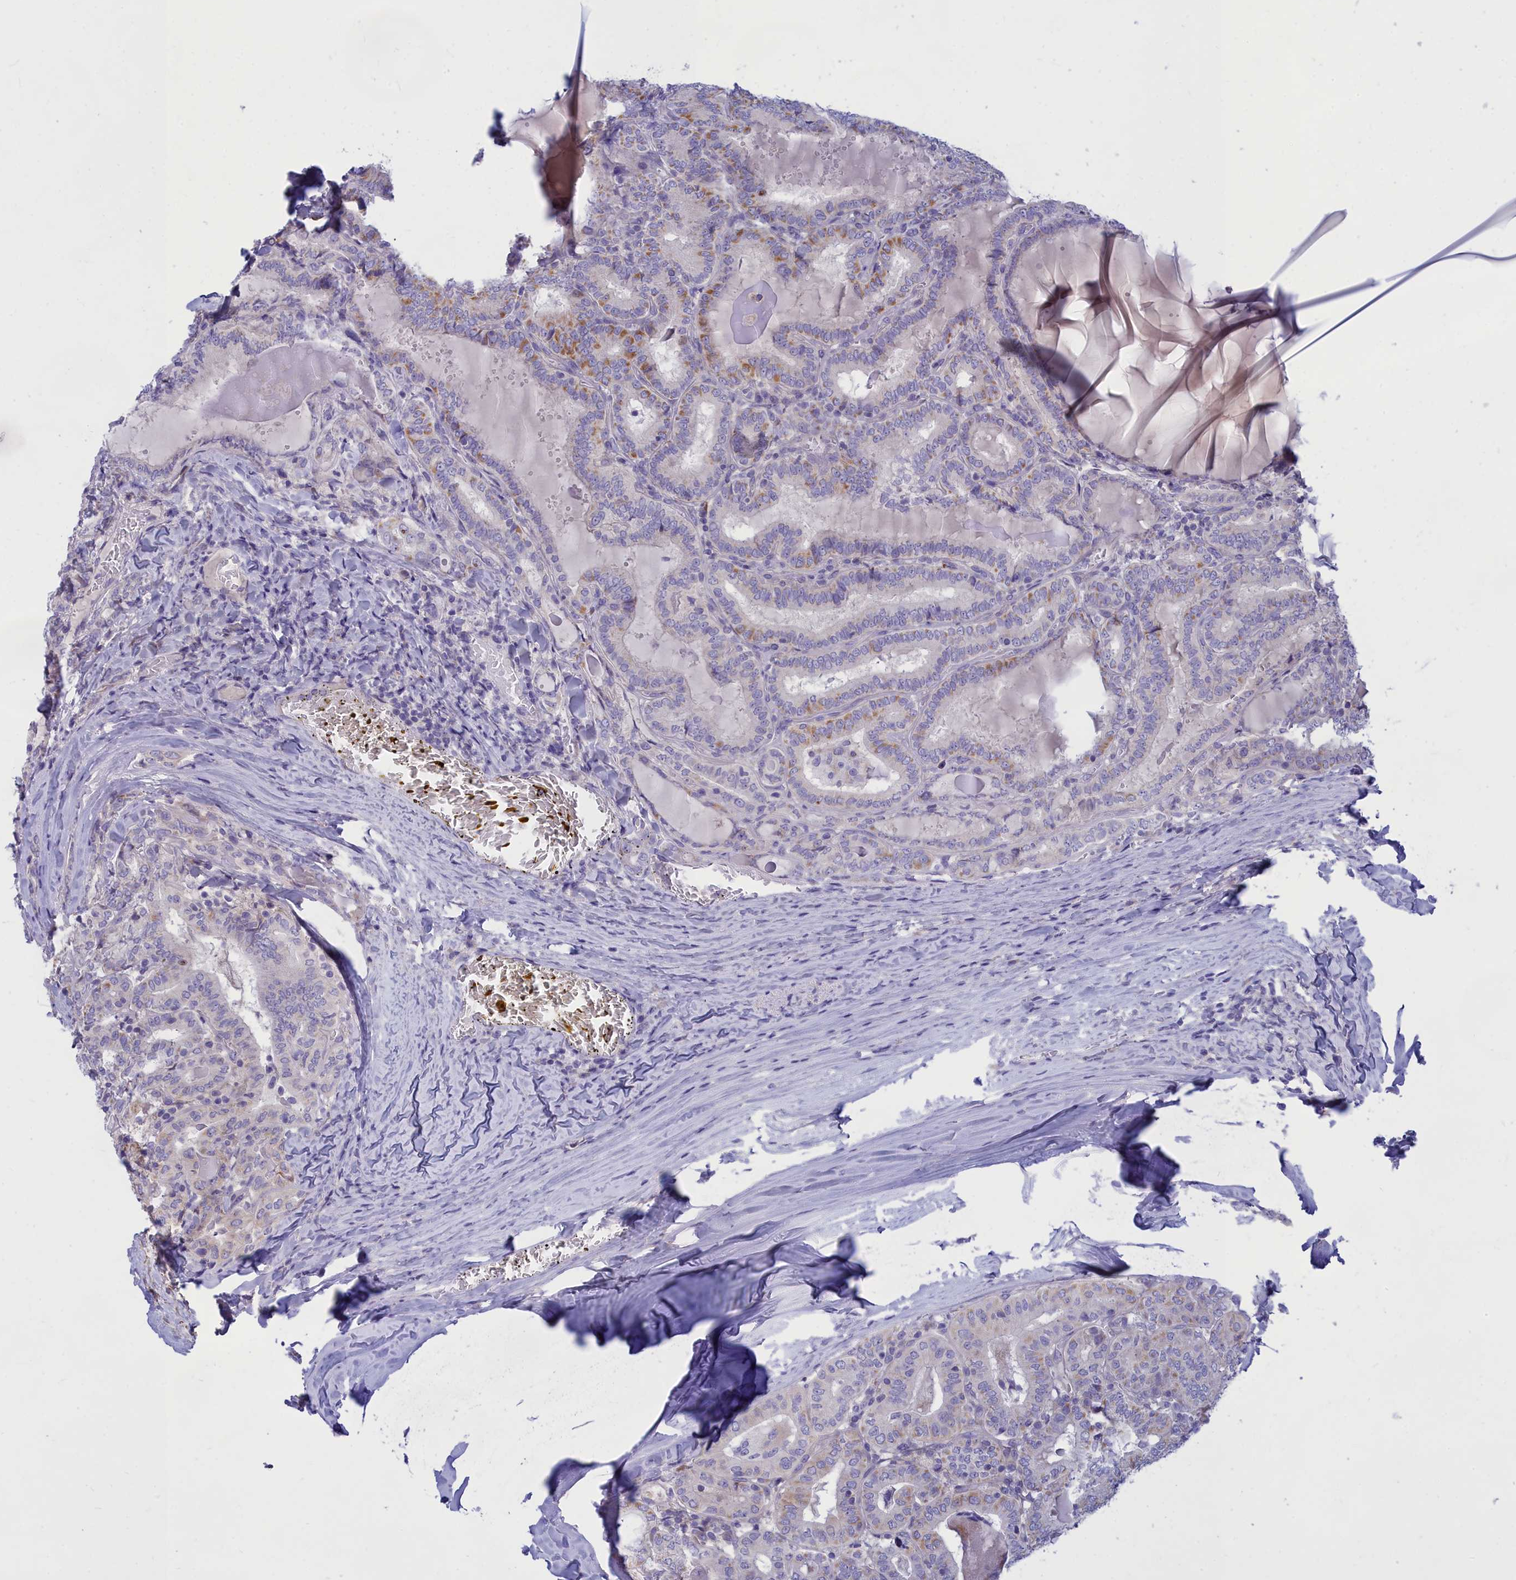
{"staining": {"intensity": "moderate", "quantity": "<25%", "location": "cytoplasmic/membranous"}, "tissue": "thyroid cancer", "cell_type": "Tumor cells", "image_type": "cancer", "snomed": [{"axis": "morphology", "description": "Papillary adenocarcinoma, NOS"}, {"axis": "topography", "description": "Thyroid gland"}], "caption": "Thyroid cancer was stained to show a protein in brown. There is low levels of moderate cytoplasmic/membranous staining in approximately <25% of tumor cells. The staining was performed using DAB, with brown indicating positive protein expression. Nuclei are stained blue with hematoxylin.", "gene": "TMEM30B", "patient": {"sex": "female", "age": 72}}